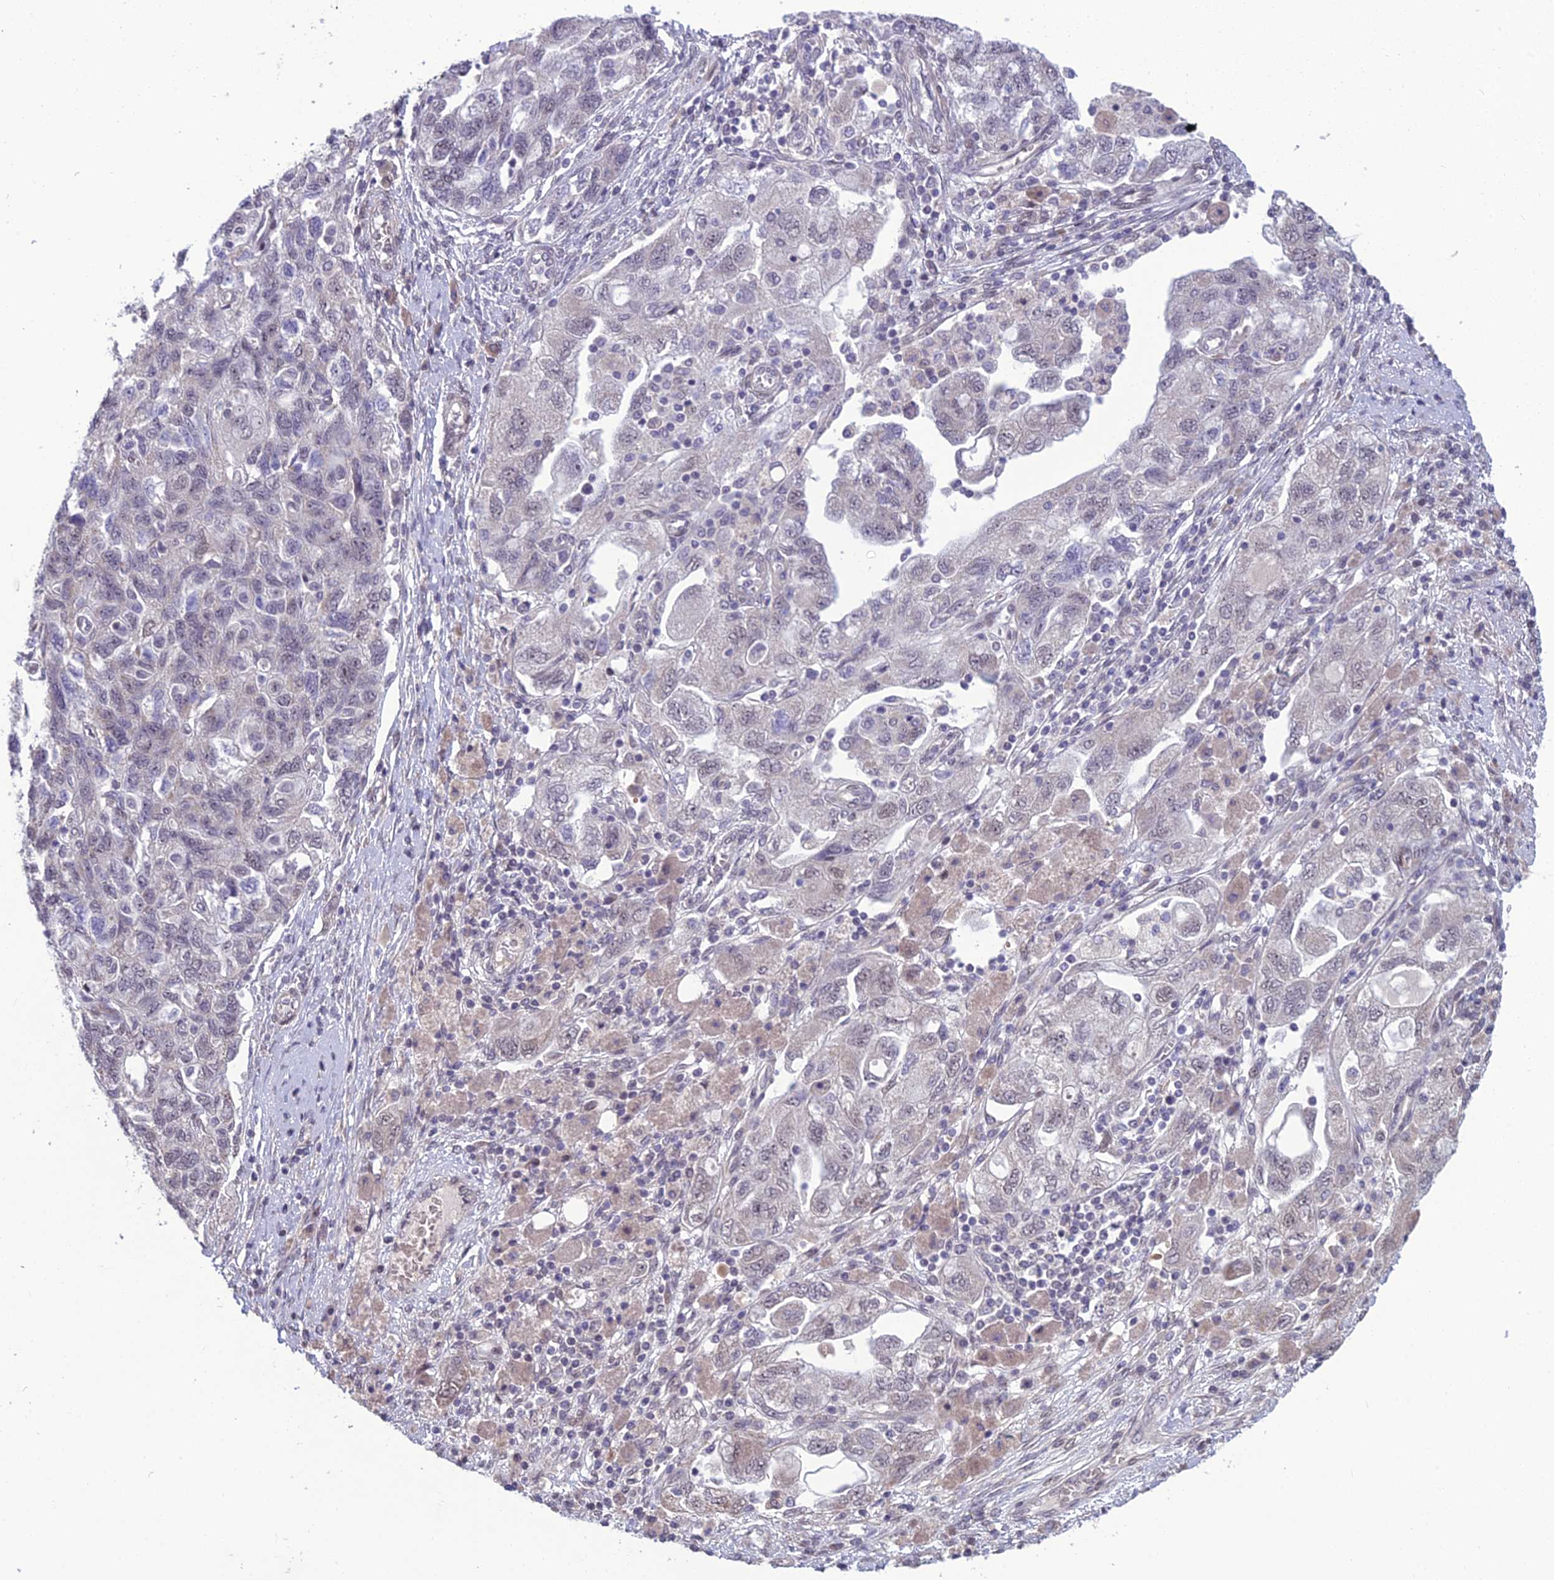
{"staining": {"intensity": "negative", "quantity": "none", "location": "none"}, "tissue": "ovarian cancer", "cell_type": "Tumor cells", "image_type": "cancer", "snomed": [{"axis": "morphology", "description": "Carcinoma, NOS"}, {"axis": "morphology", "description": "Cystadenocarcinoma, serous, NOS"}, {"axis": "topography", "description": "Ovary"}], "caption": "A photomicrograph of ovarian cancer (serous cystadenocarcinoma) stained for a protein demonstrates no brown staining in tumor cells. Nuclei are stained in blue.", "gene": "FBRS", "patient": {"sex": "female", "age": 69}}